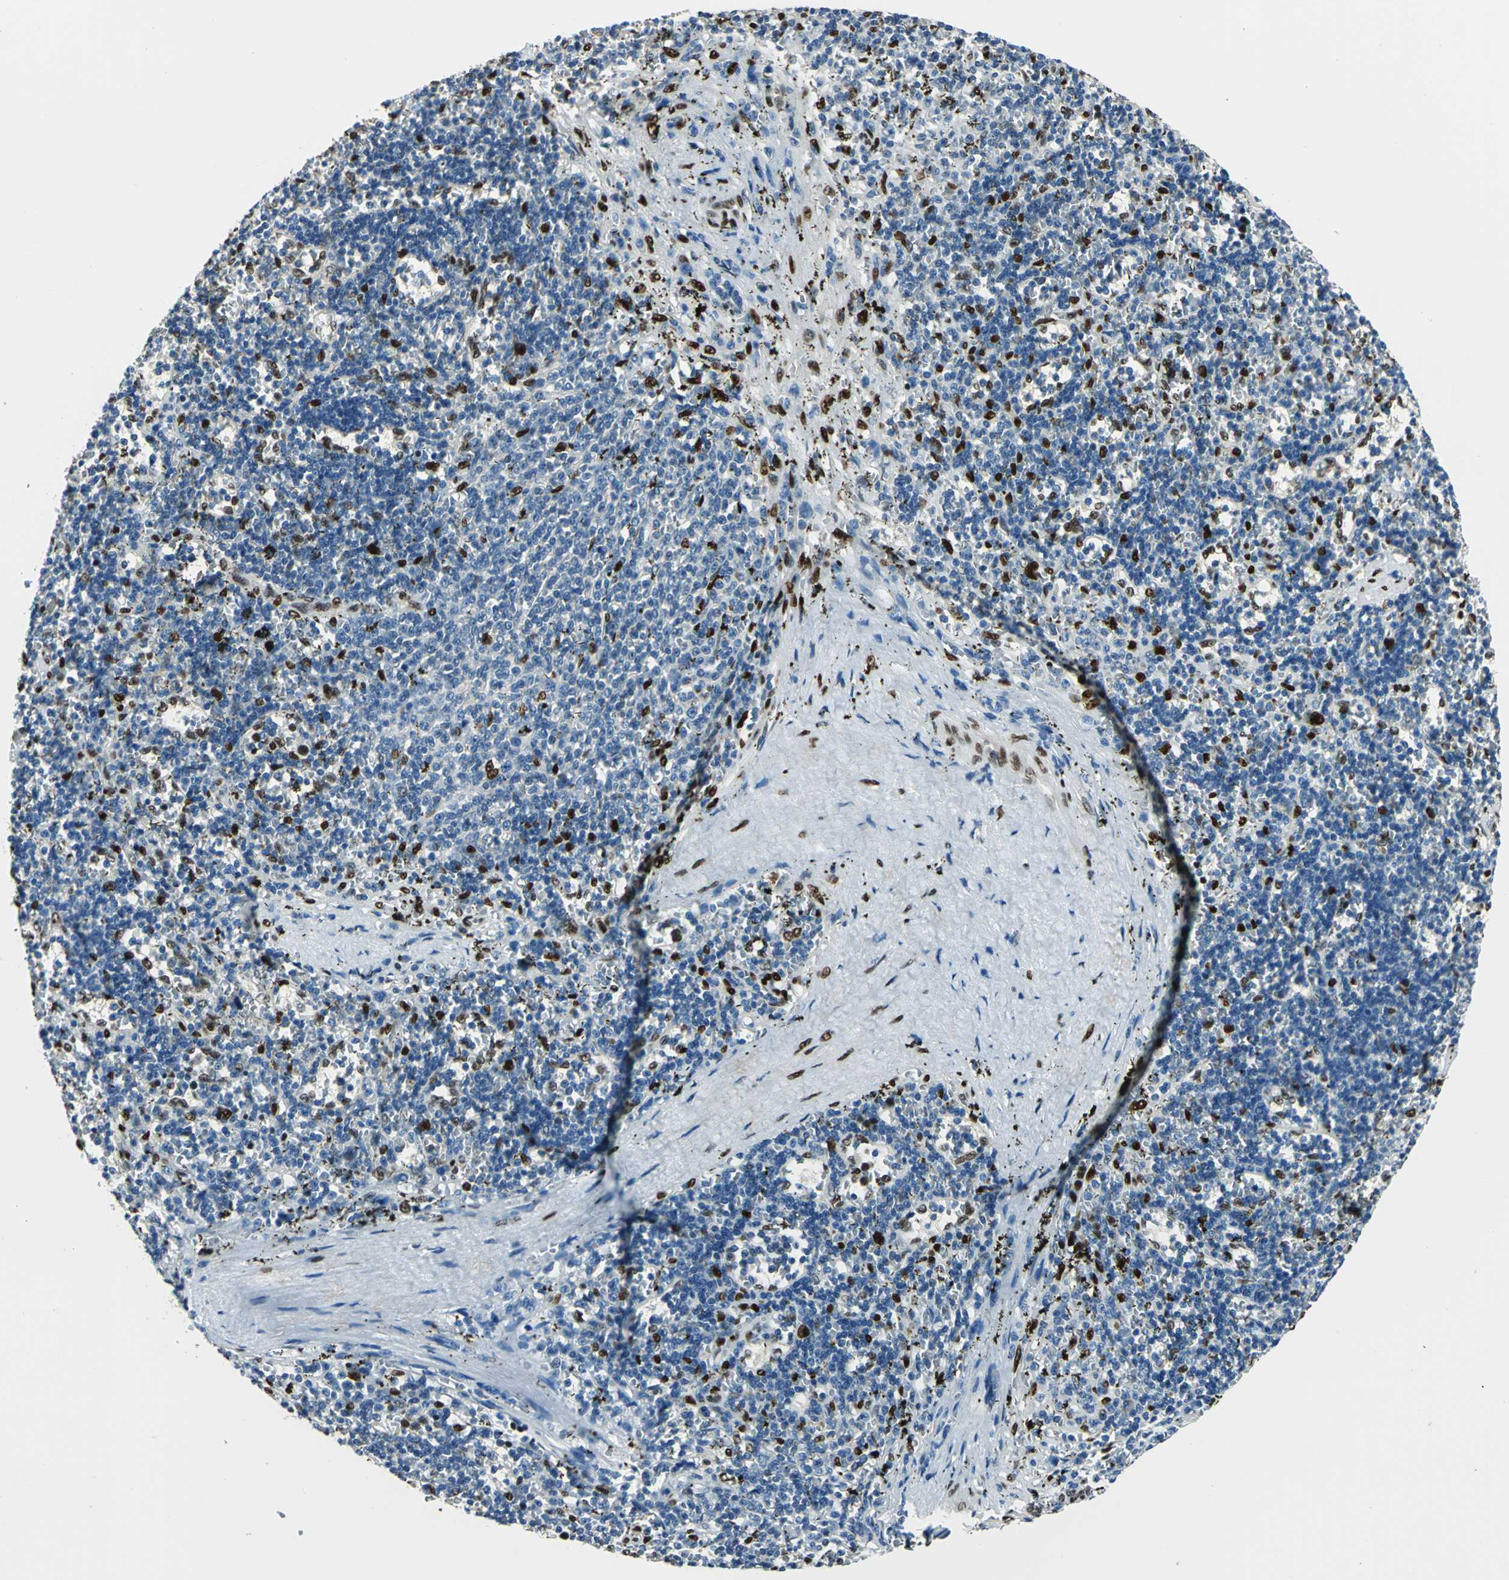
{"staining": {"intensity": "strong", "quantity": "<25%", "location": "nuclear"}, "tissue": "lymphoma", "cell_type": "Tumor cells", "image_type": "cancer", "snomed": [{"axis": "morphology", "description": "Malignant lymphoma, non-Hodgkin's type, Low grade"}, {"axis": "topography", "description": "Spleen"}], "caption": "The image exhibits staining of malignant lymphoma, non-Hodgkin's type (low-grade), revealing strong nuclear protein positivity (brown color) within tumor cells. (DAB IHC with brightfield microscopy, high magnification).", "gene": "NFIA", "patient": {"sex": "male", "age": 60}}